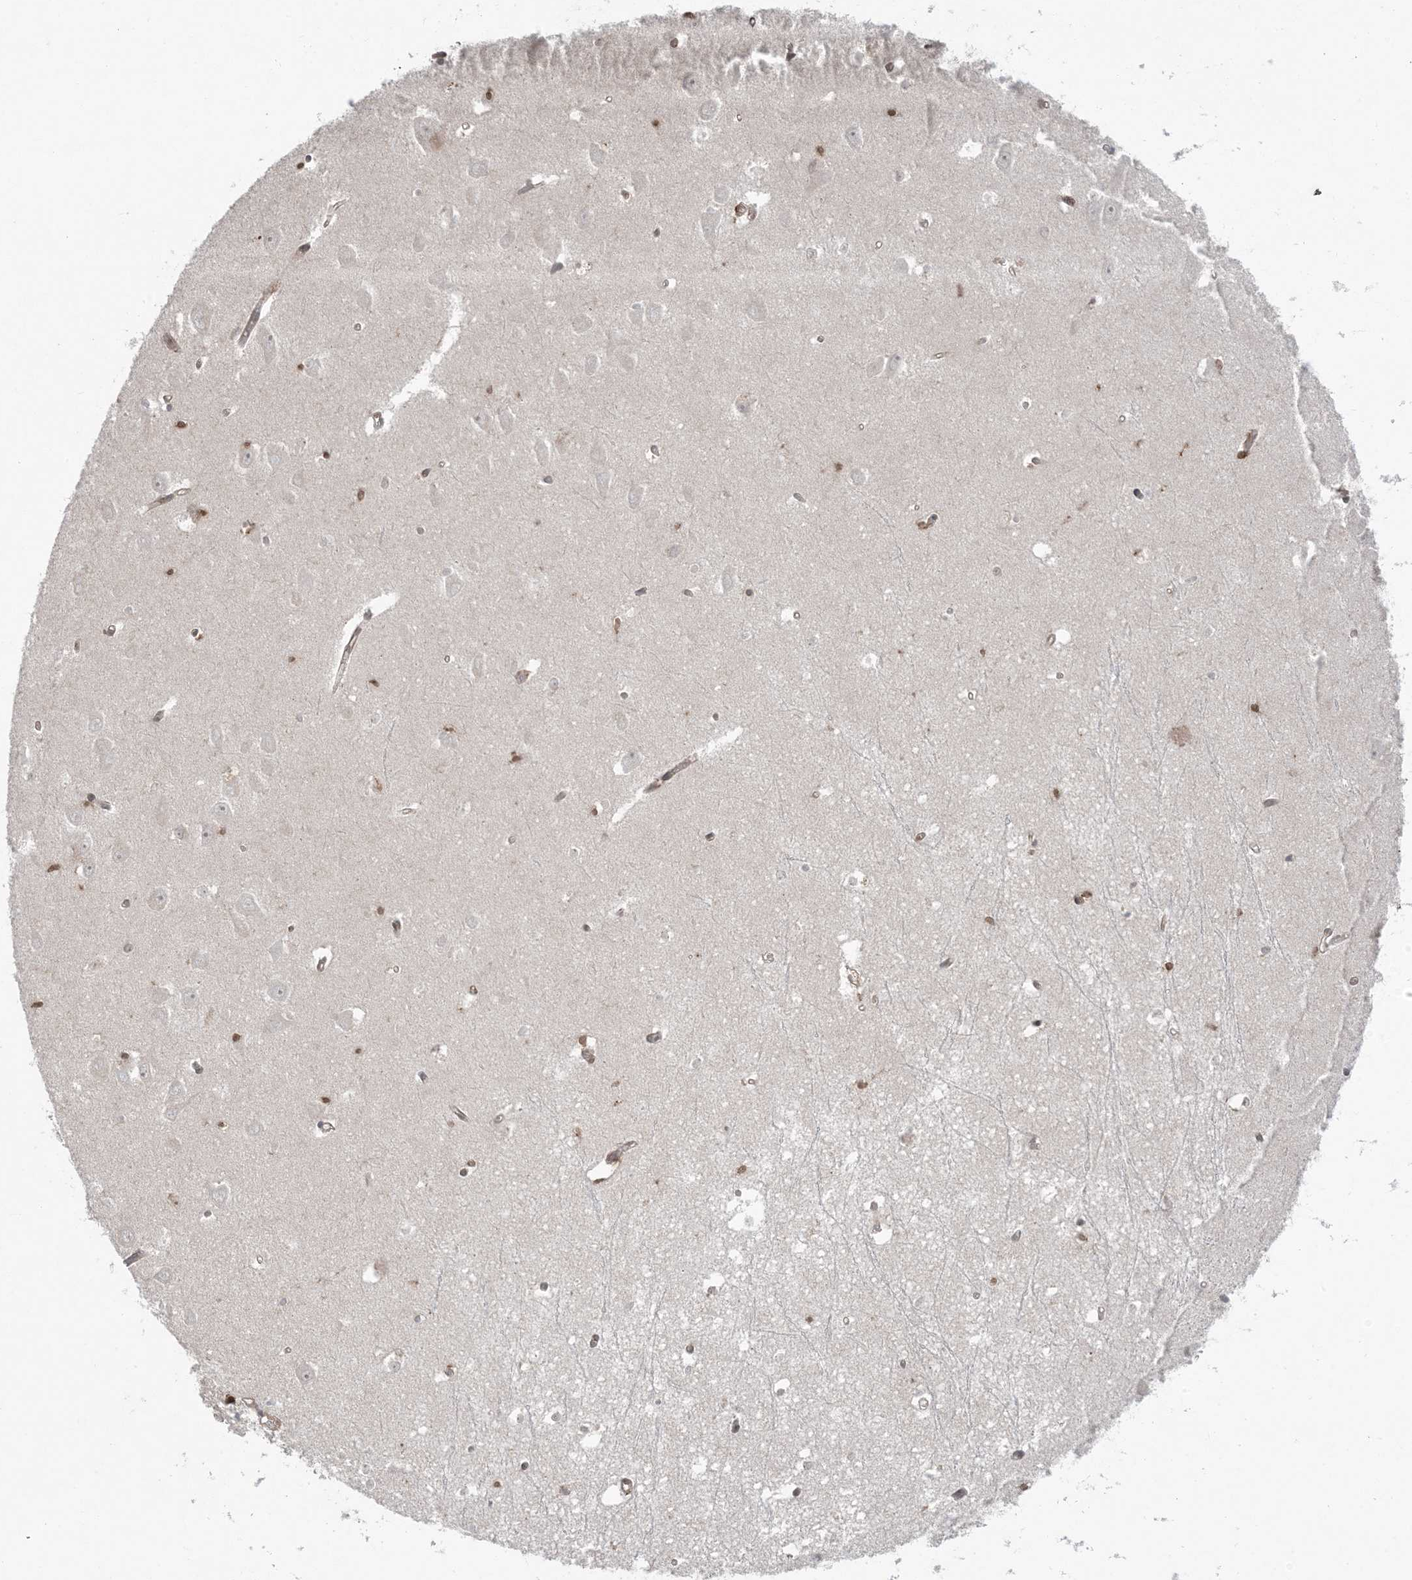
{"staining": {"intensity": "weak", "quantity": "25%-75%", "location": "cytoplasmic/membranous,nuclear"}, "tissue": "hippocampus", "cell_type": "Glial cells", "image_type": "normal", "snomed": [{"axis": "morphology", "description": "Normal tissue, NOS"}, {"axis": "topography", "description": "Hippocampus"}], "caption": "Protein expression analysis of unremarkable hippocampus displays weak cytoplasmic/membranous,nuclear expression in approximately 25%-75% of glial cells. The protein of interest is stained brown, and the nuclei are stained in blue (DAB IHC with brightfield microscopy, high magnification).", "gene": "DDX19B", "patient": {"sex": "male", "age": 70}}